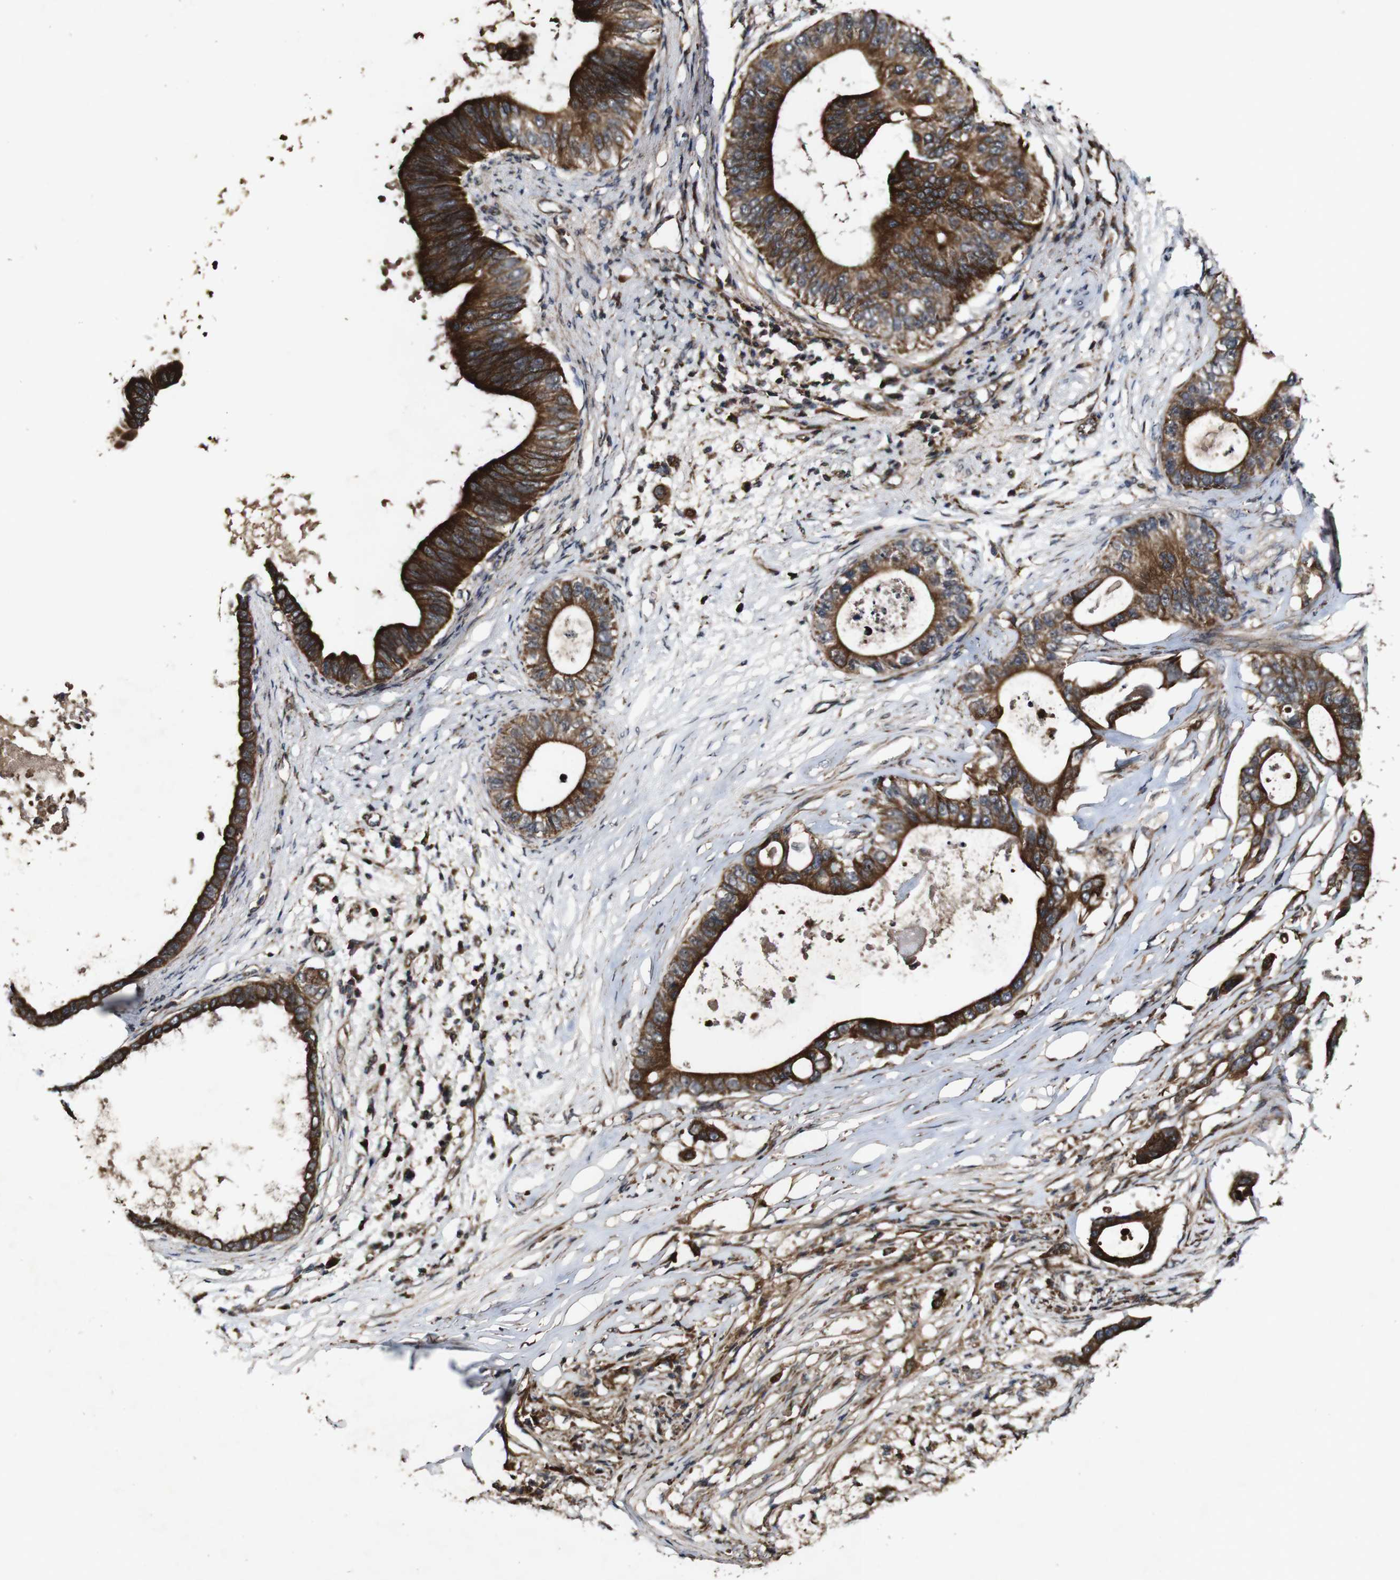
{"staining": {"intensity": "strong", "quantity": ">75%", "location": "cytoplasmic/membranous"}, "tissue": "pancreatic cancer", "cell_type": "Tumor cells", "image_type": "cancer", "snomed": [{"axis": "morphology", "description": "Adenocarcinoma, NOS"}, {"axis": "topography", "description": "Pancreas"}], "caption": "Immunohistochemical staining of pancreatic adenocarcinoma exhibits high levels of strong cytoplasmic/membranous protein staining in approximately >75% of tumor cells. Ihc stains the protein in brown and the nuclei are stained blue.", "gene": "BTN3A3", "patient": {"sex": "male", "age": 77}}